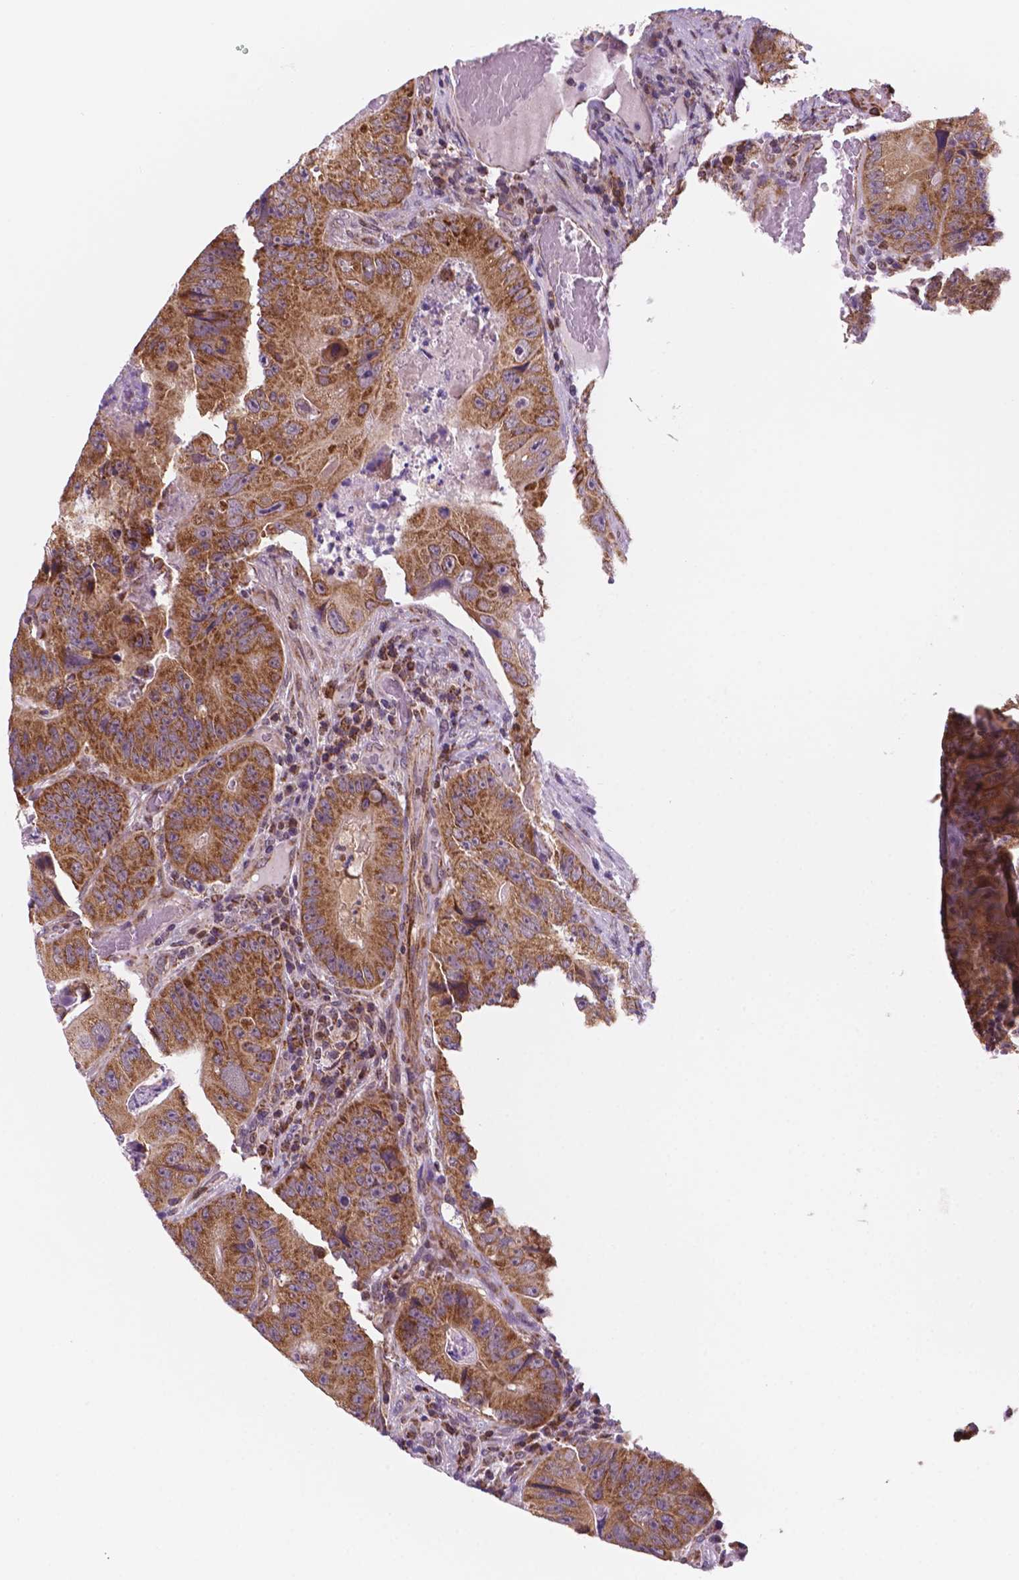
{"staining": {"intensity": "moderate", "quantity": ">75%", "location": "cytoplasmic/membranous"}, "tissue": "colorectal cancer", "cell_type": "Tumor cells", "image_type": "cancer", "snomed": [{"axis": "morphology", "description": "Adenocarcinoma, NOS"}, {"axis": "topography", "description": "Colon"}], "caption": "Immunohistochemistry (DAB (3,3'-diaminobenzidine)) staining of colorectal cancer (adenocarcinoma) reveals moderate cytoplasmic/membranous protein staining in approximately >75% of tumor cells. The protein of interest is stained brown, and the nuclei are stained in blue (DAB IHC with brightfield microscopy, high magnification).", "gene": "GEMIN4", "patient": {"sex": "female", "age": 86}}